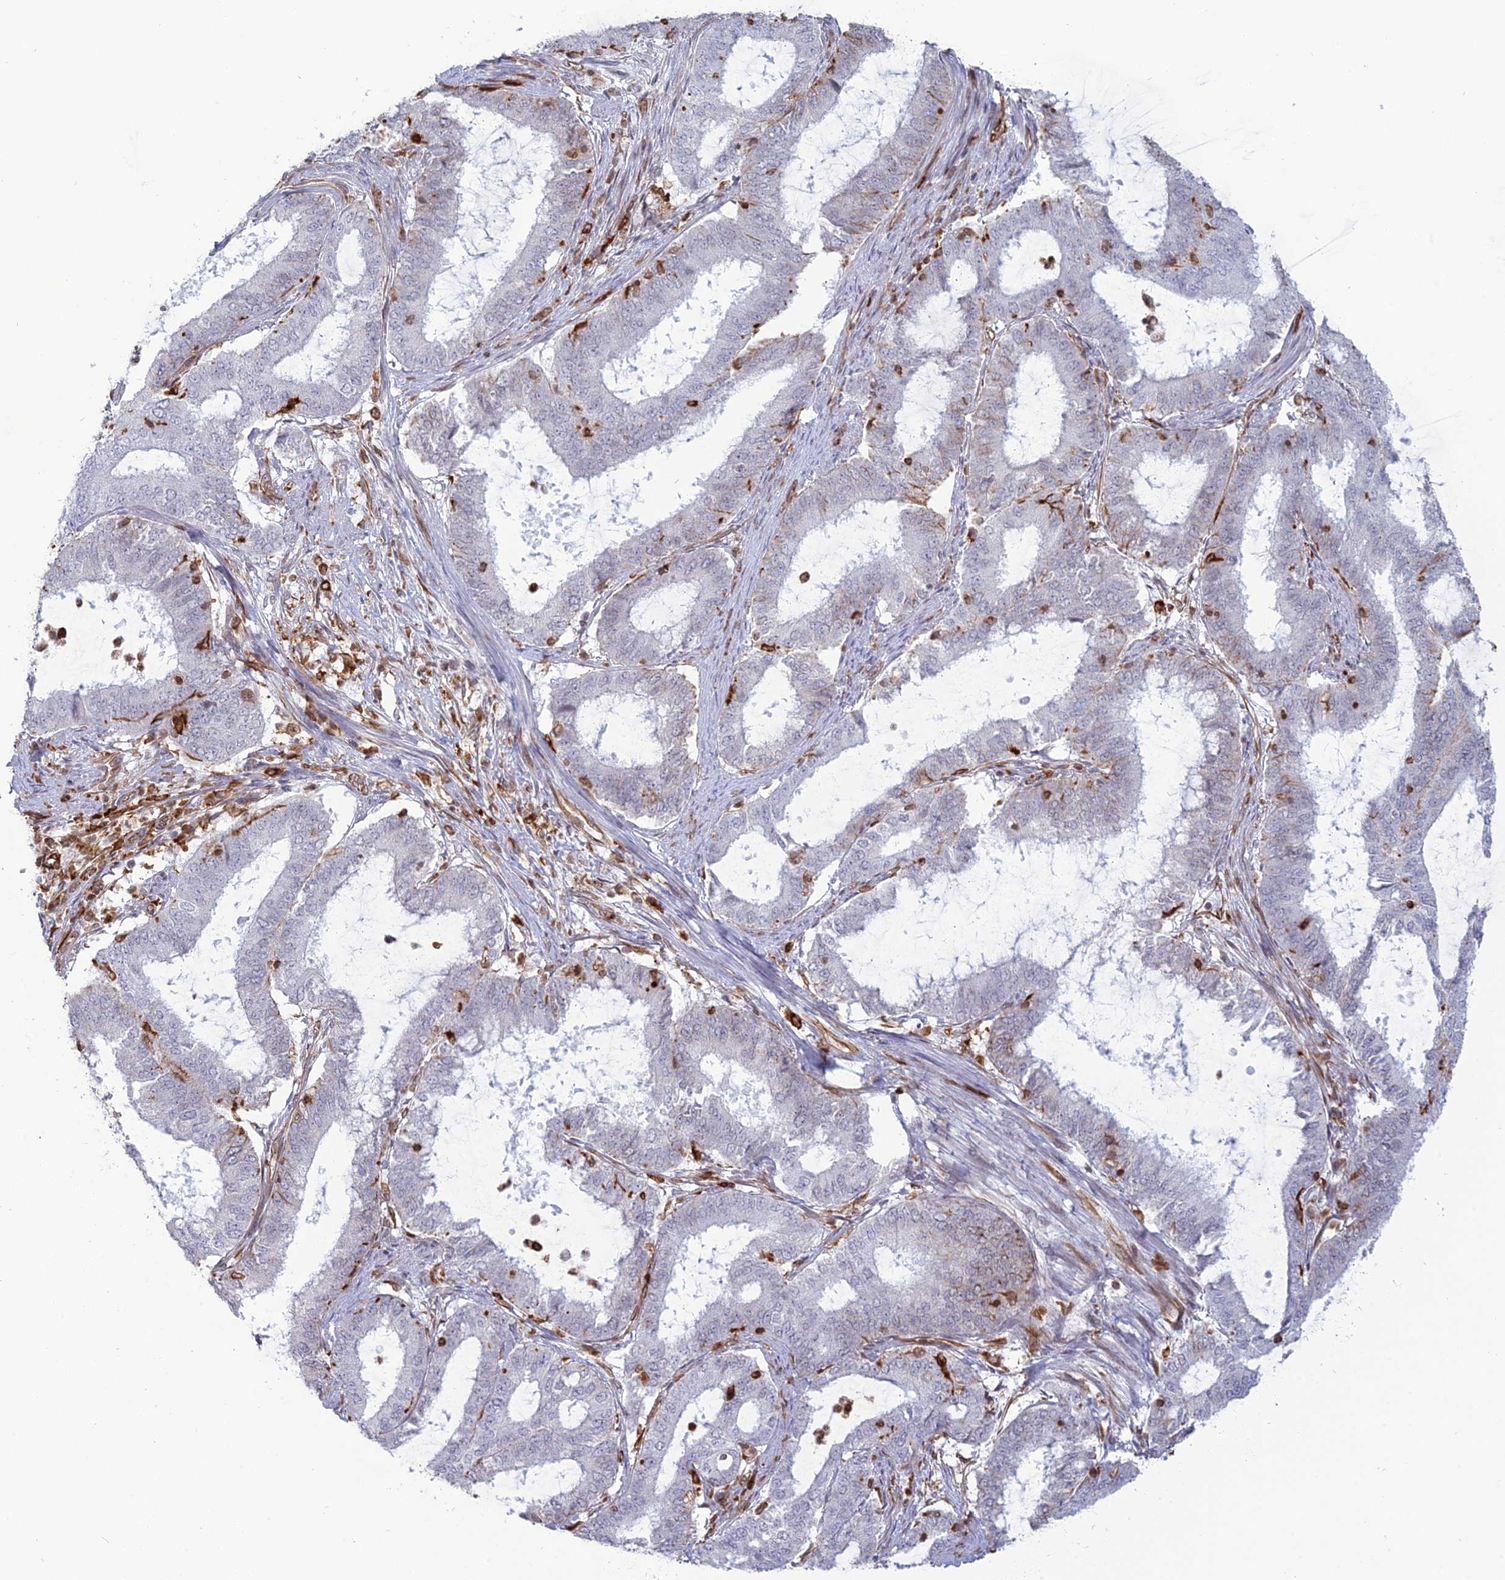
{"staining": {"intensity": "negative", "quantity": "none", "location": "none"}, "tissue": "endometrial cancer", "cell_type": "Tumor cells", "image_type": "cancer", "snomed": [{"axis": "morphology", "description": "Adenocarcinoma, NOS"}, {"axis": "topography", "description": "Endometrium"}], "caption": "Immunohistochemical staining of human adenocarcinoma (endometrial) displays no significant expression in tumor cells.", "gene": "APOBR", "patient": {"sex": "female", "age": 51}}